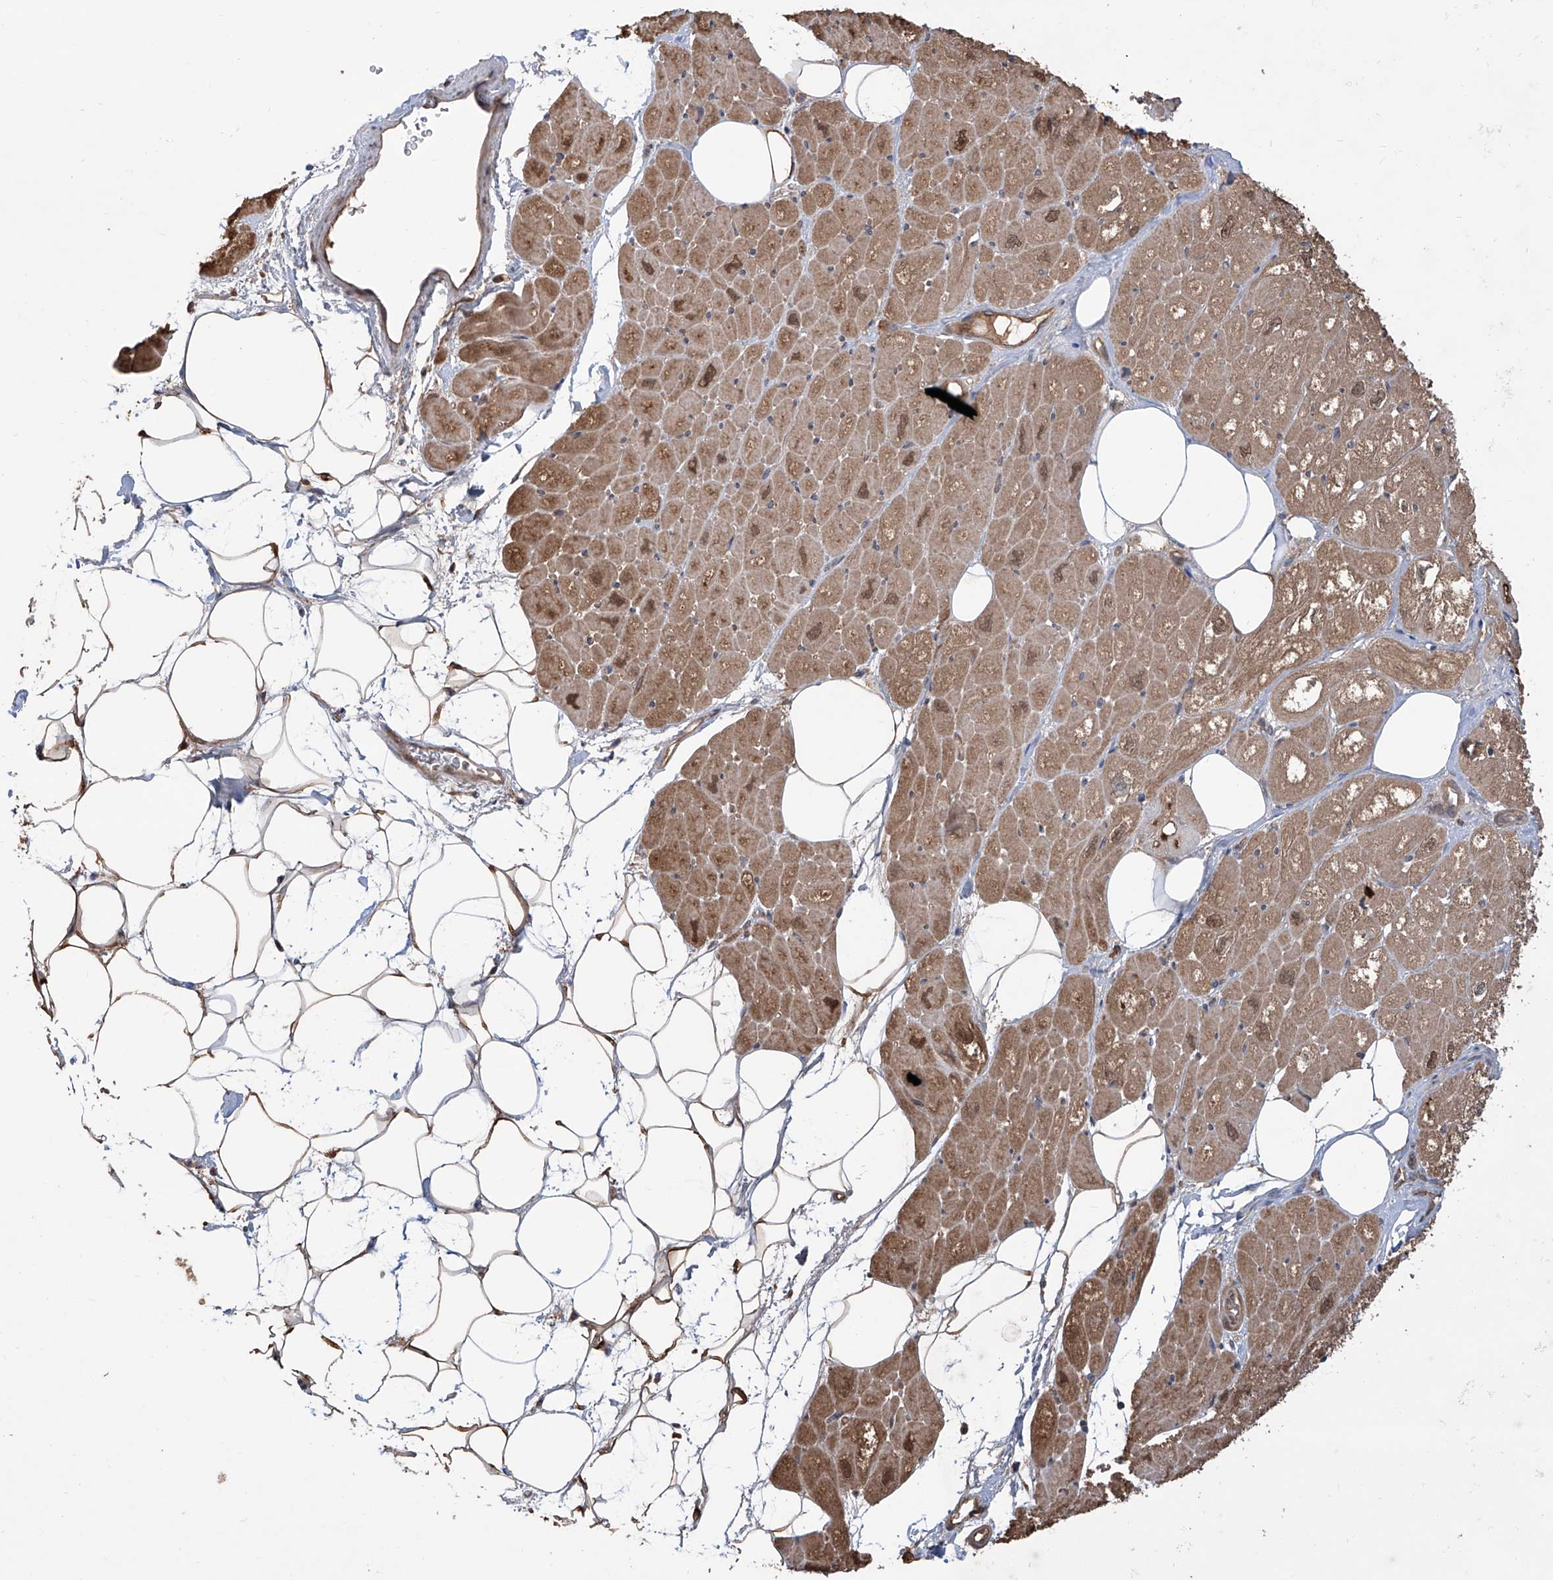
{"staining": {"intensity": "moderate", "quantity": ">75%", "location": "cytoplasmic/membranous,nuclear"}, "tissue": "heart muscle", "cell_type": "Cardiomyocytes", "image_type": "normal", "snomed": [{"axis": "morphology", "description": "Normal tissue, NOS"}, {"axis": "topography", "description": "Heart"}], "caption": "Protein staining of unremarkable heart muscle exhibits moderate cytoplasmic/membranous,nuclear positivity in approximately >75% of cardiomyocytes.", "gene": "HOXC8", "patient": {"sex": "male", "age": 50}}